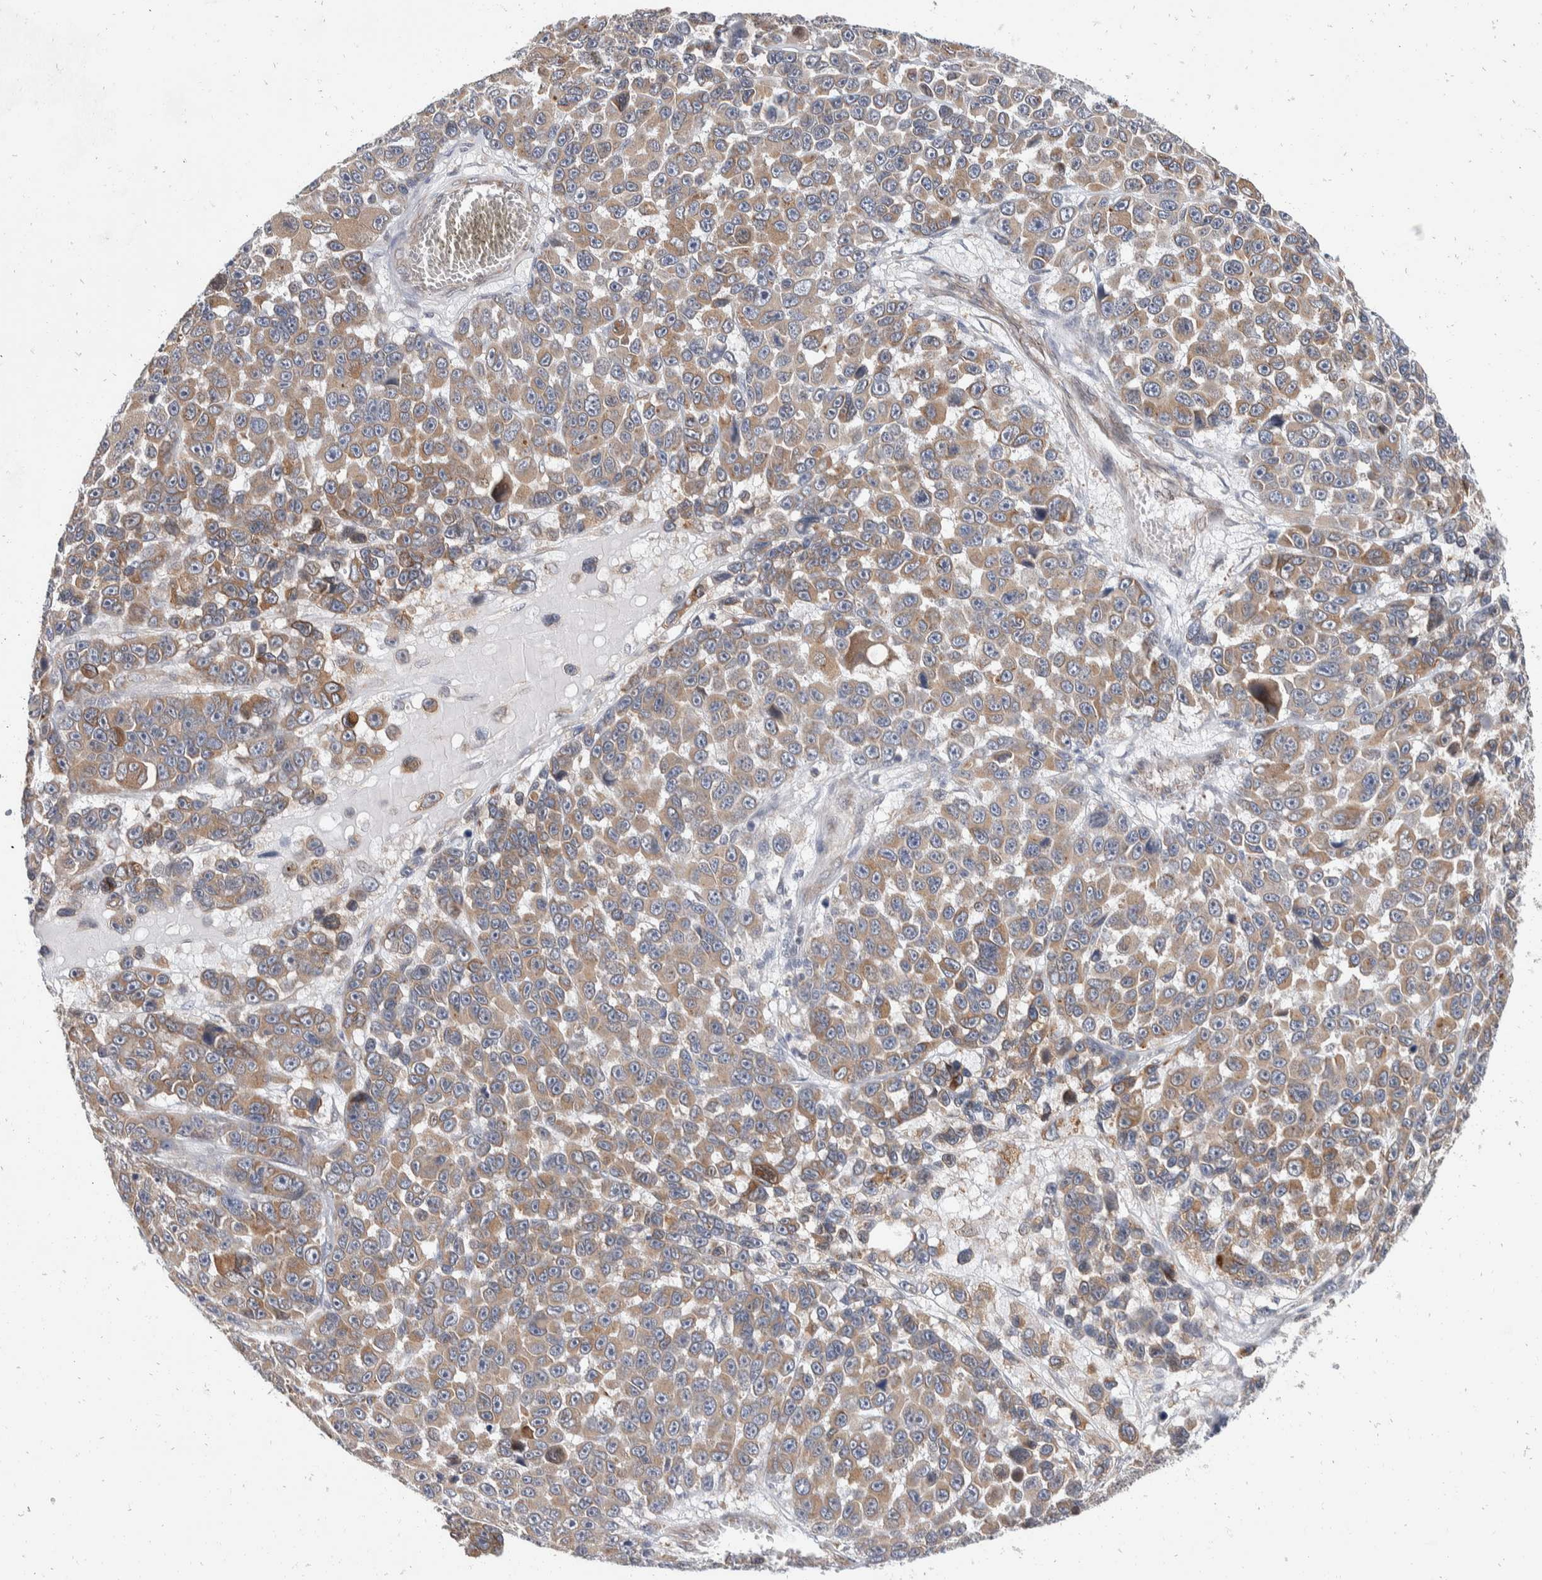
{"staining": {"intensity": "weak", "quantity": ">75%", "location": "cytoplasmic/membranous"}, "tissue": "melanoma", "cell_type": "Tumor cells", "image_type": "cancer", "snomed": [{"axis": "morphology", "description": "Malignant melanoma, NOS"}, {"axis": "topography", "description": "Skin"}], "caption": "Weak cytoplasmic/membranous expression for a protein is present in about >75% of tumor cells of malignant melanoma using immunohistochemistry (IHC).", "gene": "TMEM245", "patient": {"sex": "male", "age": 53}}